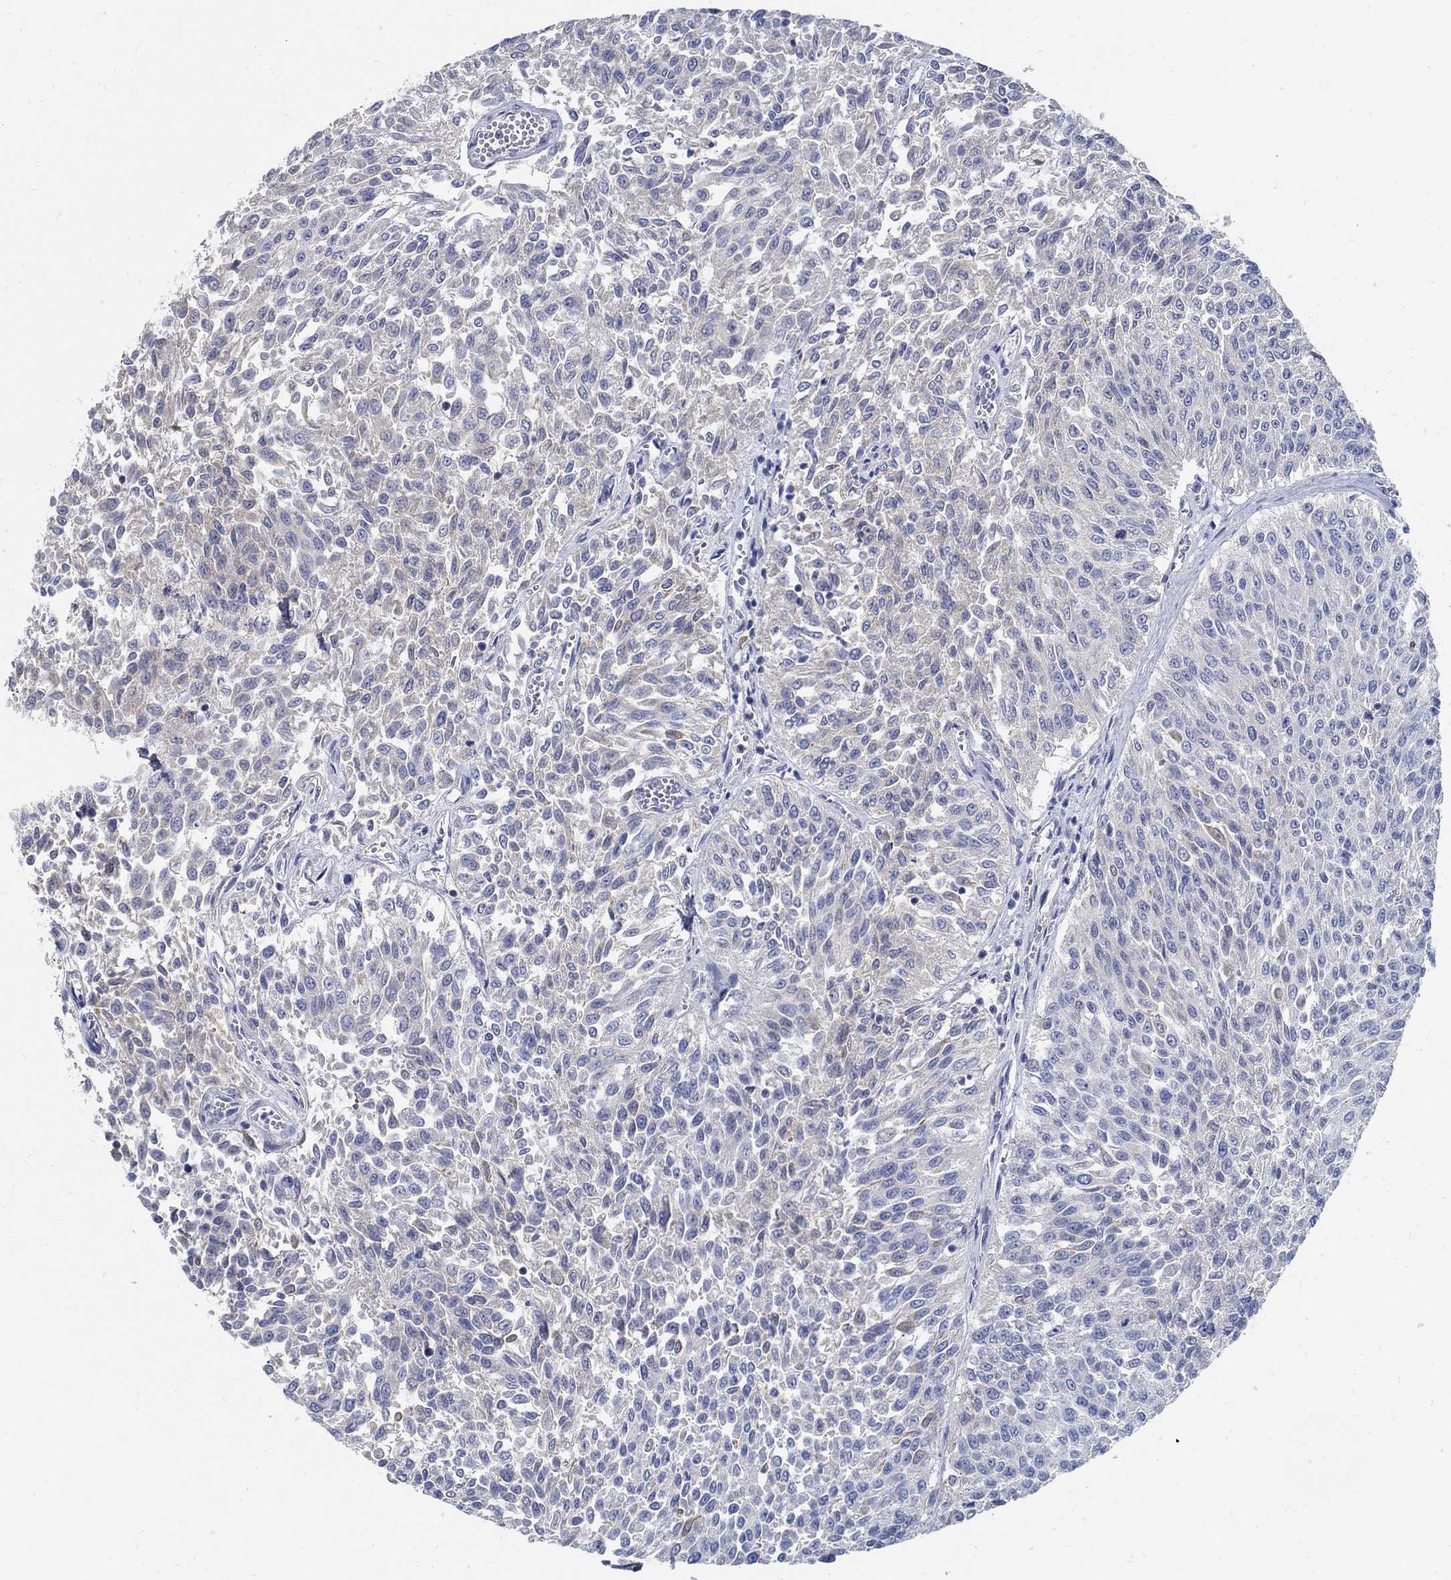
{"staining": {"intensity": "weak", "quantity": "<25%", "location": "cytoplasmic/membranous"}, "tissue": "urothelial cancer", "cell_type": "Tumor cells", "image_type": "cancer", "snomed": [{"axis": "morphology", "description": "Urothelial carcinoma, Low grade"}, {"axis": "topography", "description": "Urinary bladder"}], "caption": "IHC micrograph of neoplastic tissue: human urothelial cancer stained with DAB exhibits no significant protein expression in tumor cells.", "gene": "PCDH11X", "patient": {"sex": "male", "age": 78}}